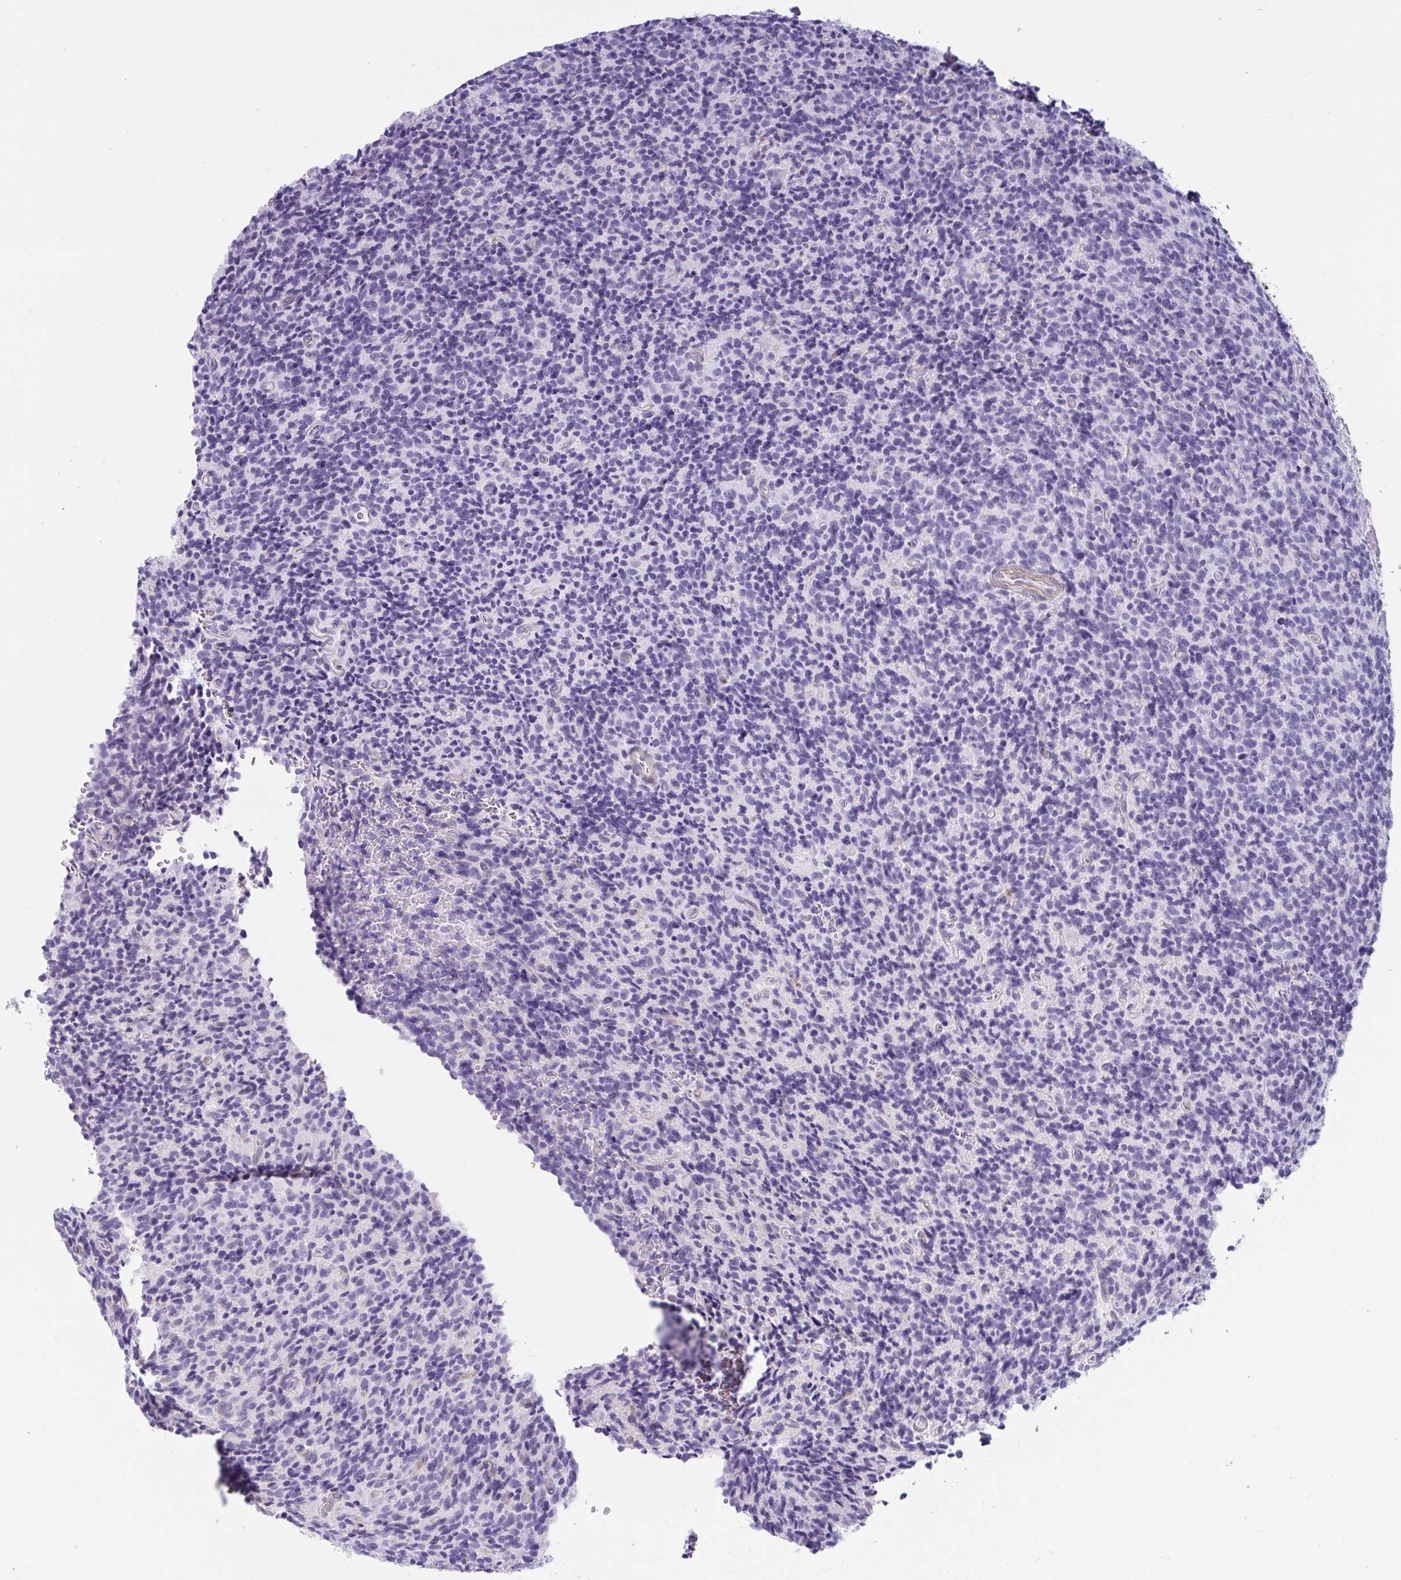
{"staining": {"intensity": "negative", "quantity": "none", "location": "none"}, "tissue": "glioma", "cell_type": "Tumor cells", "image_type": "cancer", "snomed": [{"axis": "morphology", "description": "Glioma, malignant, High grade"}, {"axis": "topography", "description": "Brain"}], "caption": "Glioma was stained to show a protein in brown. There is no significant expression in tumor cells.", "gene": "OR5P3", "patient": {"sex": "male", "age": 76}}